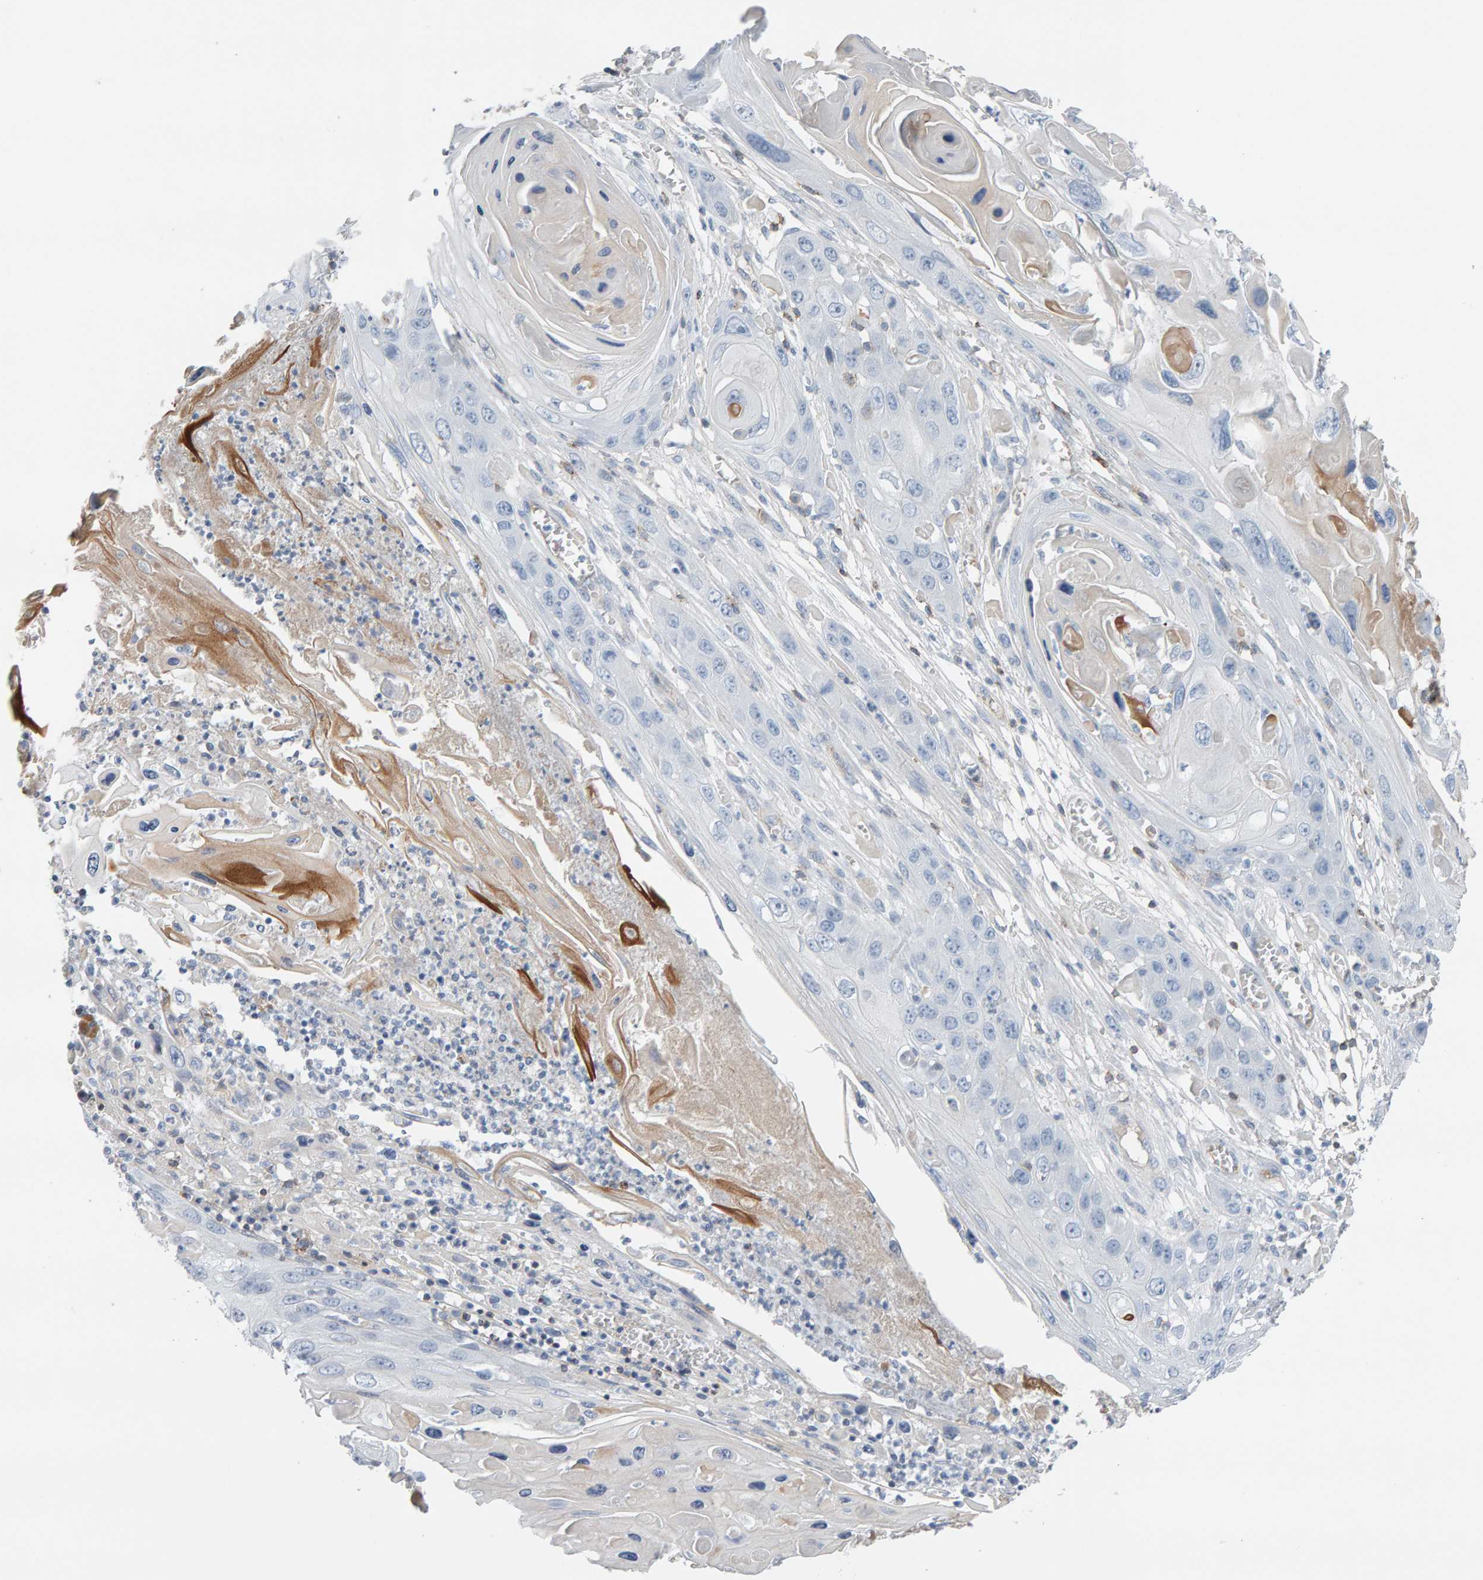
{"staining": {"intensity": "moderate", "quantity": "<25%", "location": "cytoplasmic/membranous"}, "tissue": "skin cancer", "cell_type": "Tumor cells", "image_type": "cancer", "snomed": [{"axis": "morphology", "description": "Squamous cell carcinoma, NOS"}, {"axis": "topography", "description": "Skin"}], "caption": "High-magnification brightfield microscopy of skin cancer (squamous cell carcinoma) stained with DAB (3,3'-diaminobenzidine) (brown) and counterstained with hematoxylin (blue). tumor cells exhibit moderate cytoplasmic/membranous staining is present in about<25% of cells.", "gene": "FYN", "patient": {"sex": "male", "age": 55}}